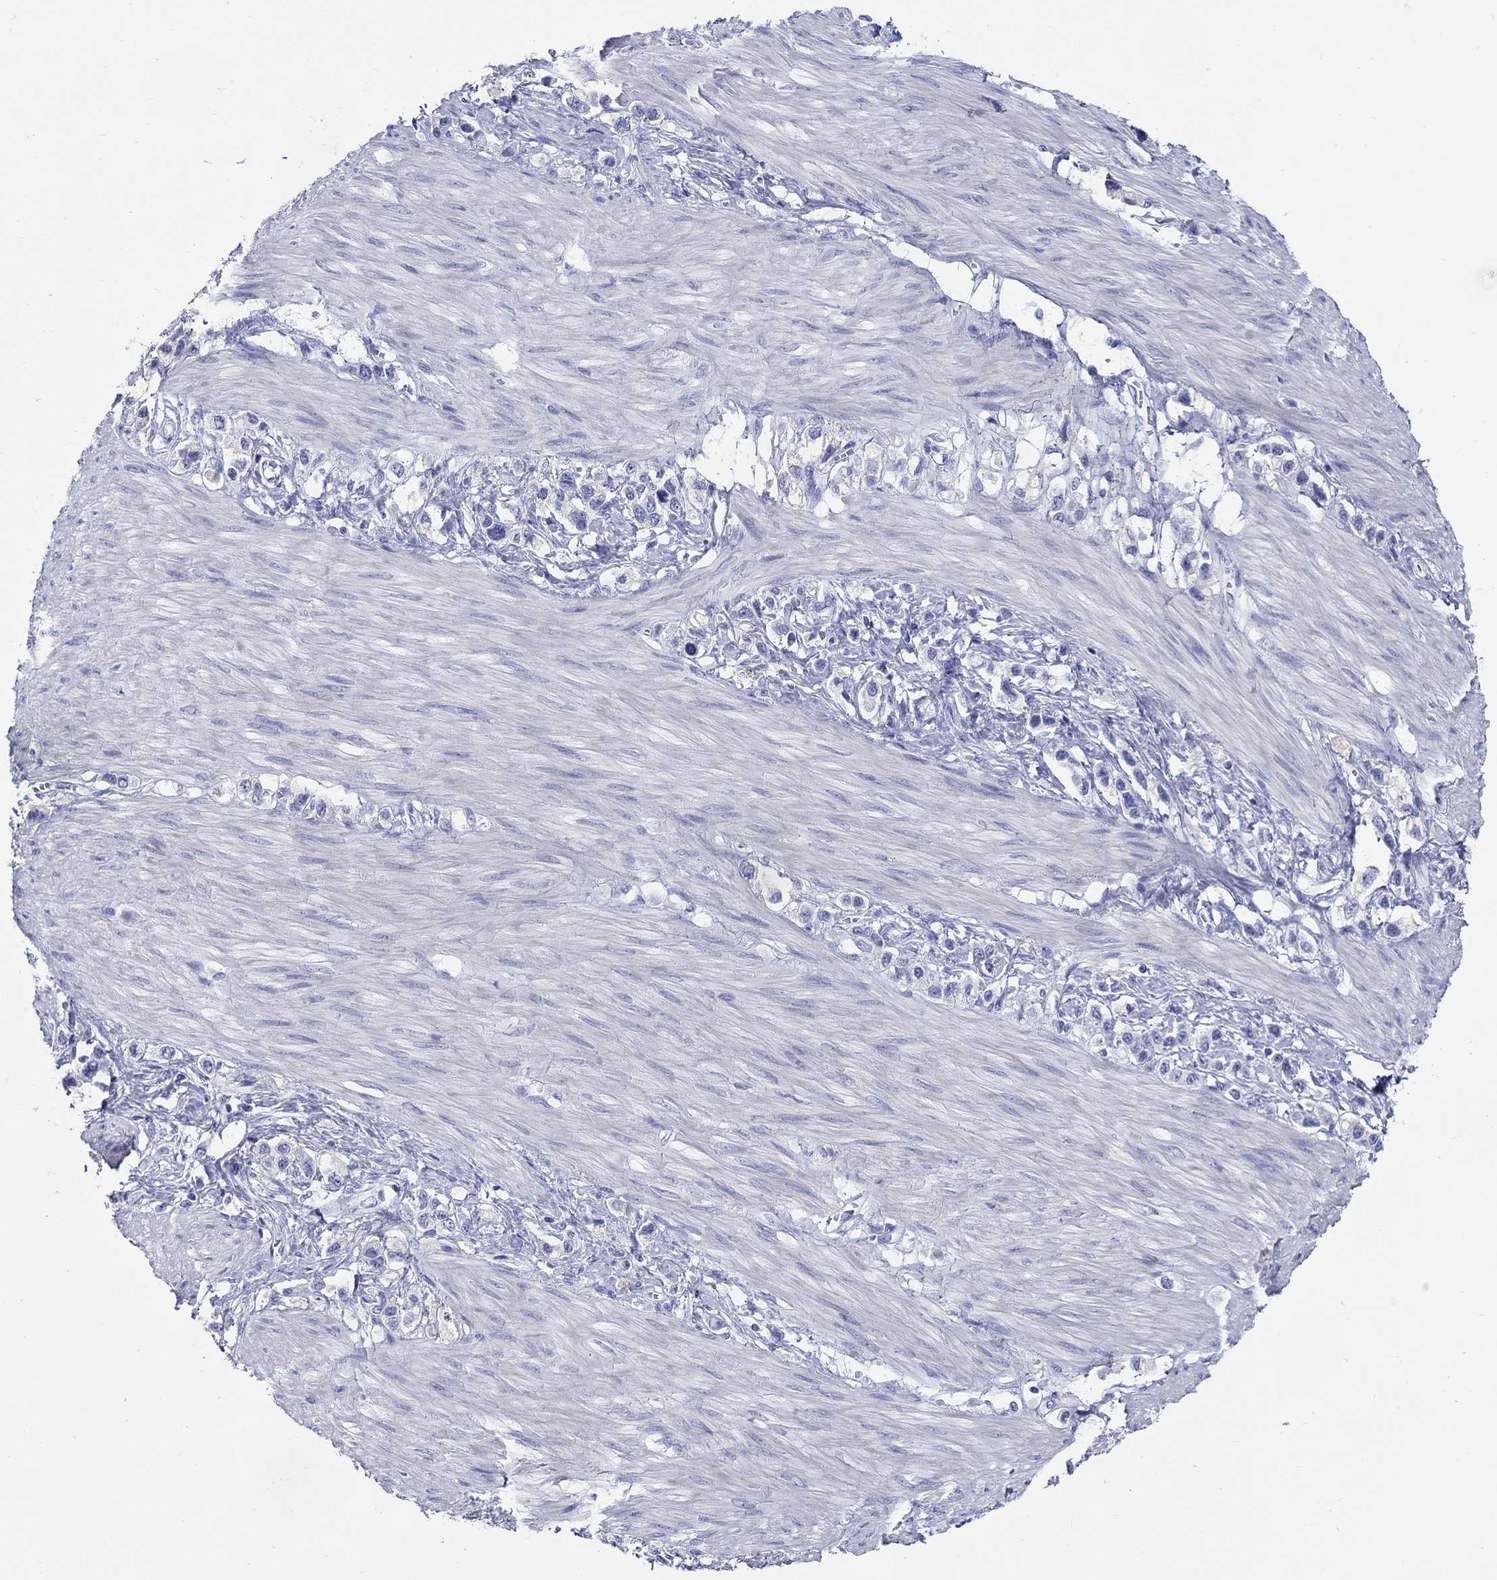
{"staining": {"intensity": "negative", "quantity": "none", "location": "none"}, "tissue": "stomach cancer", "cell_type": "Tumor cells", "image_type": "cancer", "snomed": [{"axis": "morphology", "description": "Normal tissue, NOS"}, {"axis": "morphology", "description": "Adenocarcinoma, NOS"}, {"axis": "morphology", "description": "Adenocarcinoma, High grade"}, {"axis": "topography", "description": "Stomach, upper"}, {"axis": "topography", "description": "Stomach"}], "caption": "DAB immunohistochemical staining of stomach cancer demonstrates no significant positivity in tumor cells.", "gene": "CRYGS", "patient": {"sex": "female", "age": 65}}